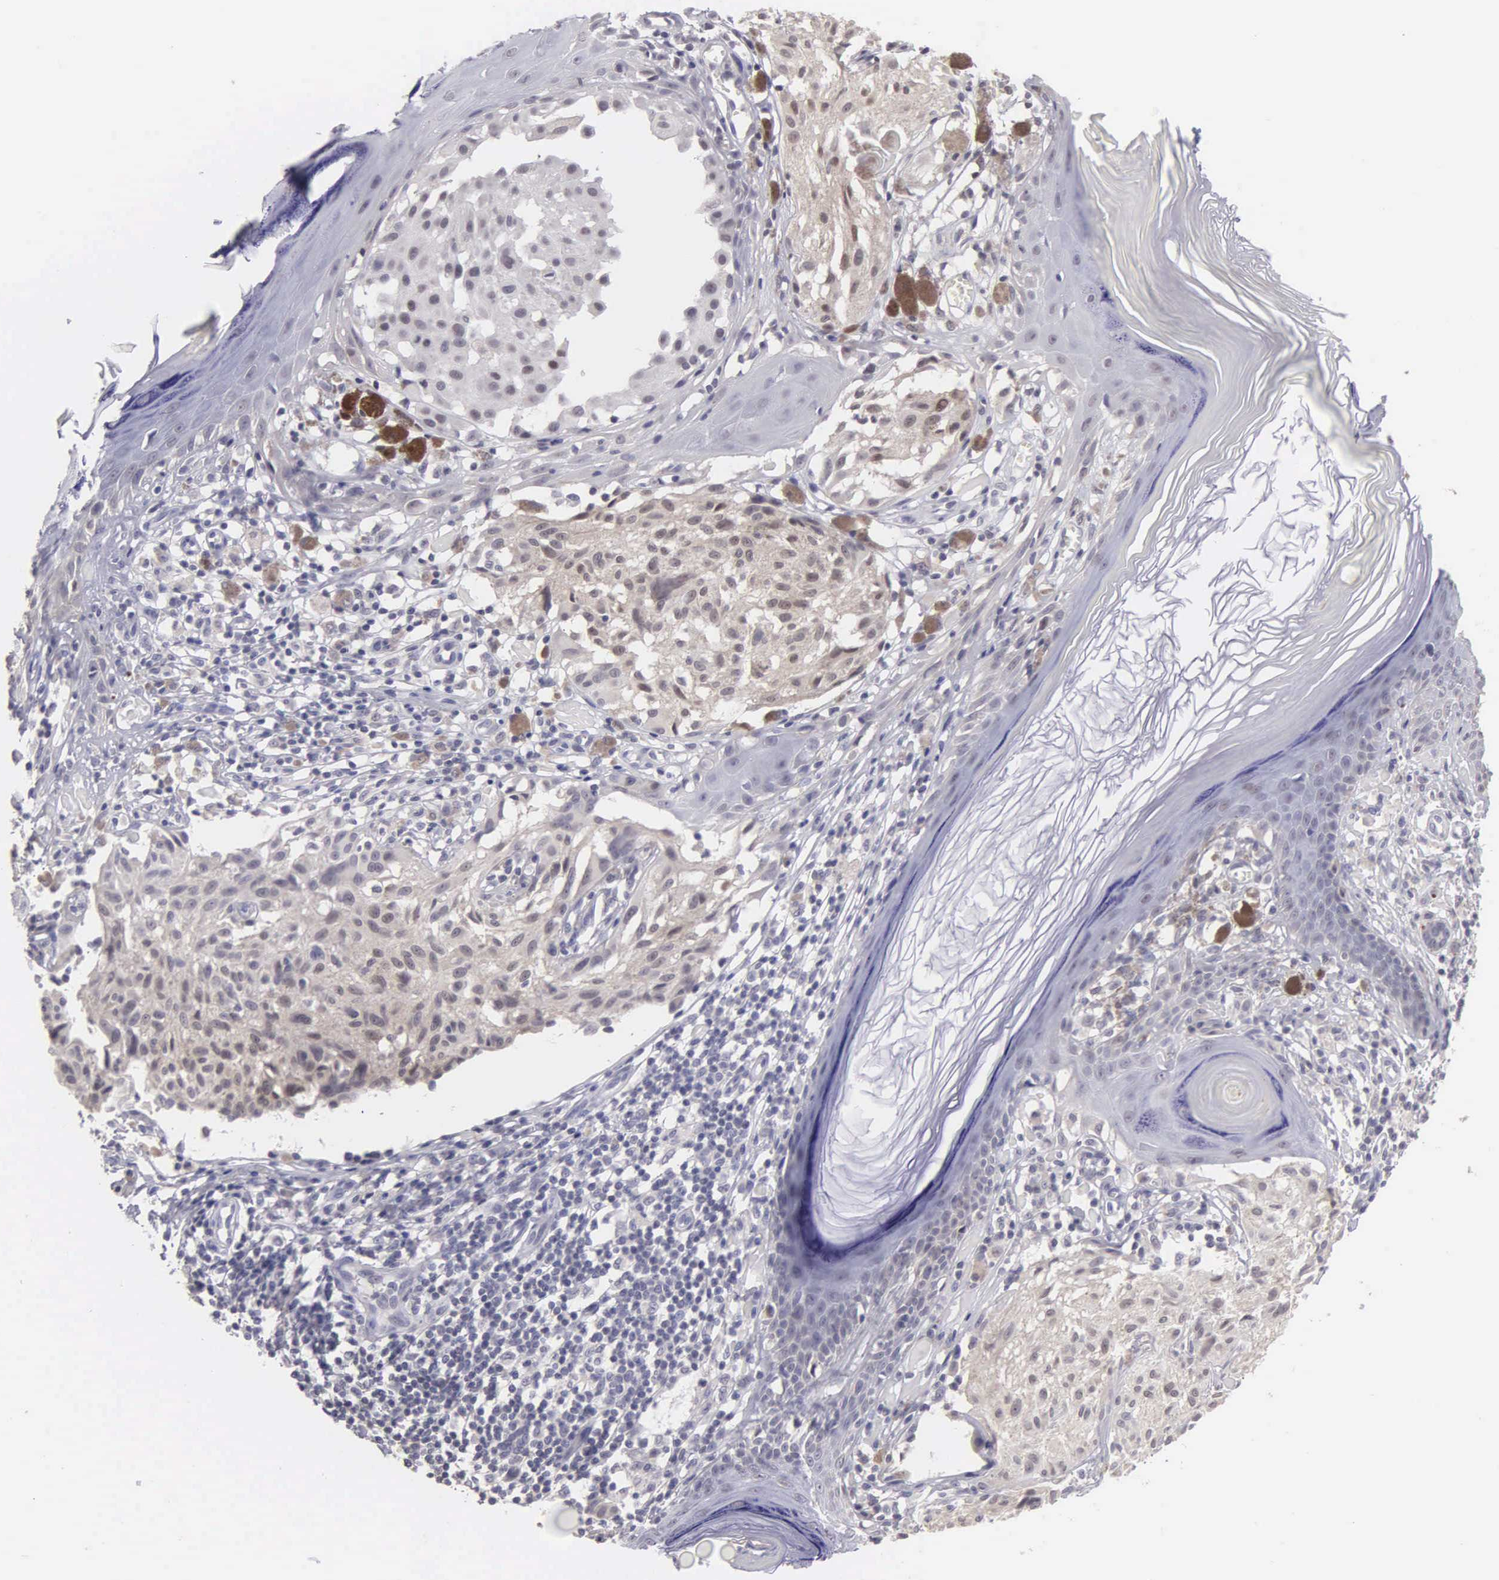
{"staining": {"intensity": "weak", "quantity": "<25%", "location": "cytoplasmic/membranous"}, "tissue": "melanoma", "cell_type": "Tumor cells", "image_type": "cancer", "snomed": [{"axis": "morphology", "description": "Malignant melanoma, NOS"}, {"axis": "topography", "description": "Skin"}], "caption": "Tumor cells show no significant staining in melanoma. The staining is performed using DAB (3,3'-diaminobenzidine) brown chromogen with nuclei counter-stained in using hematoxylin.", "gene": "BRD1", "patient": {"sex": "male", "age": 36}}